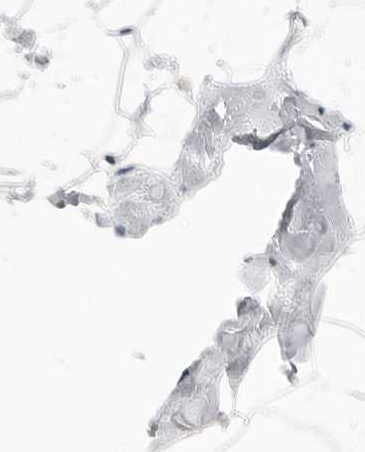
{"staining": {"intensity": "negative", "quantity": "none", "location": "none"}, "tissue": "adipose tissue", "cell_type": "Adipocytes", "image_type": "normal", "snomed": [{"axis": "morphology", "description": "Normal tissue, NOS"}, {"axis": "morphology", "description": "Fibrosis, NOS"}, {"axis": "topography", "description": "Breast"}, {"axis": "topography", "description": "Adipose tissue"}], "caption": "This photomicrograph is of unremarkable adipose tissue stained with immunohistochemistry to label a protein in brown with the nuclei are counter-stained blue. There is no positivity in adipocytes.", "gene": "PLN", "patient": {"sex": "female", "age": 39}}